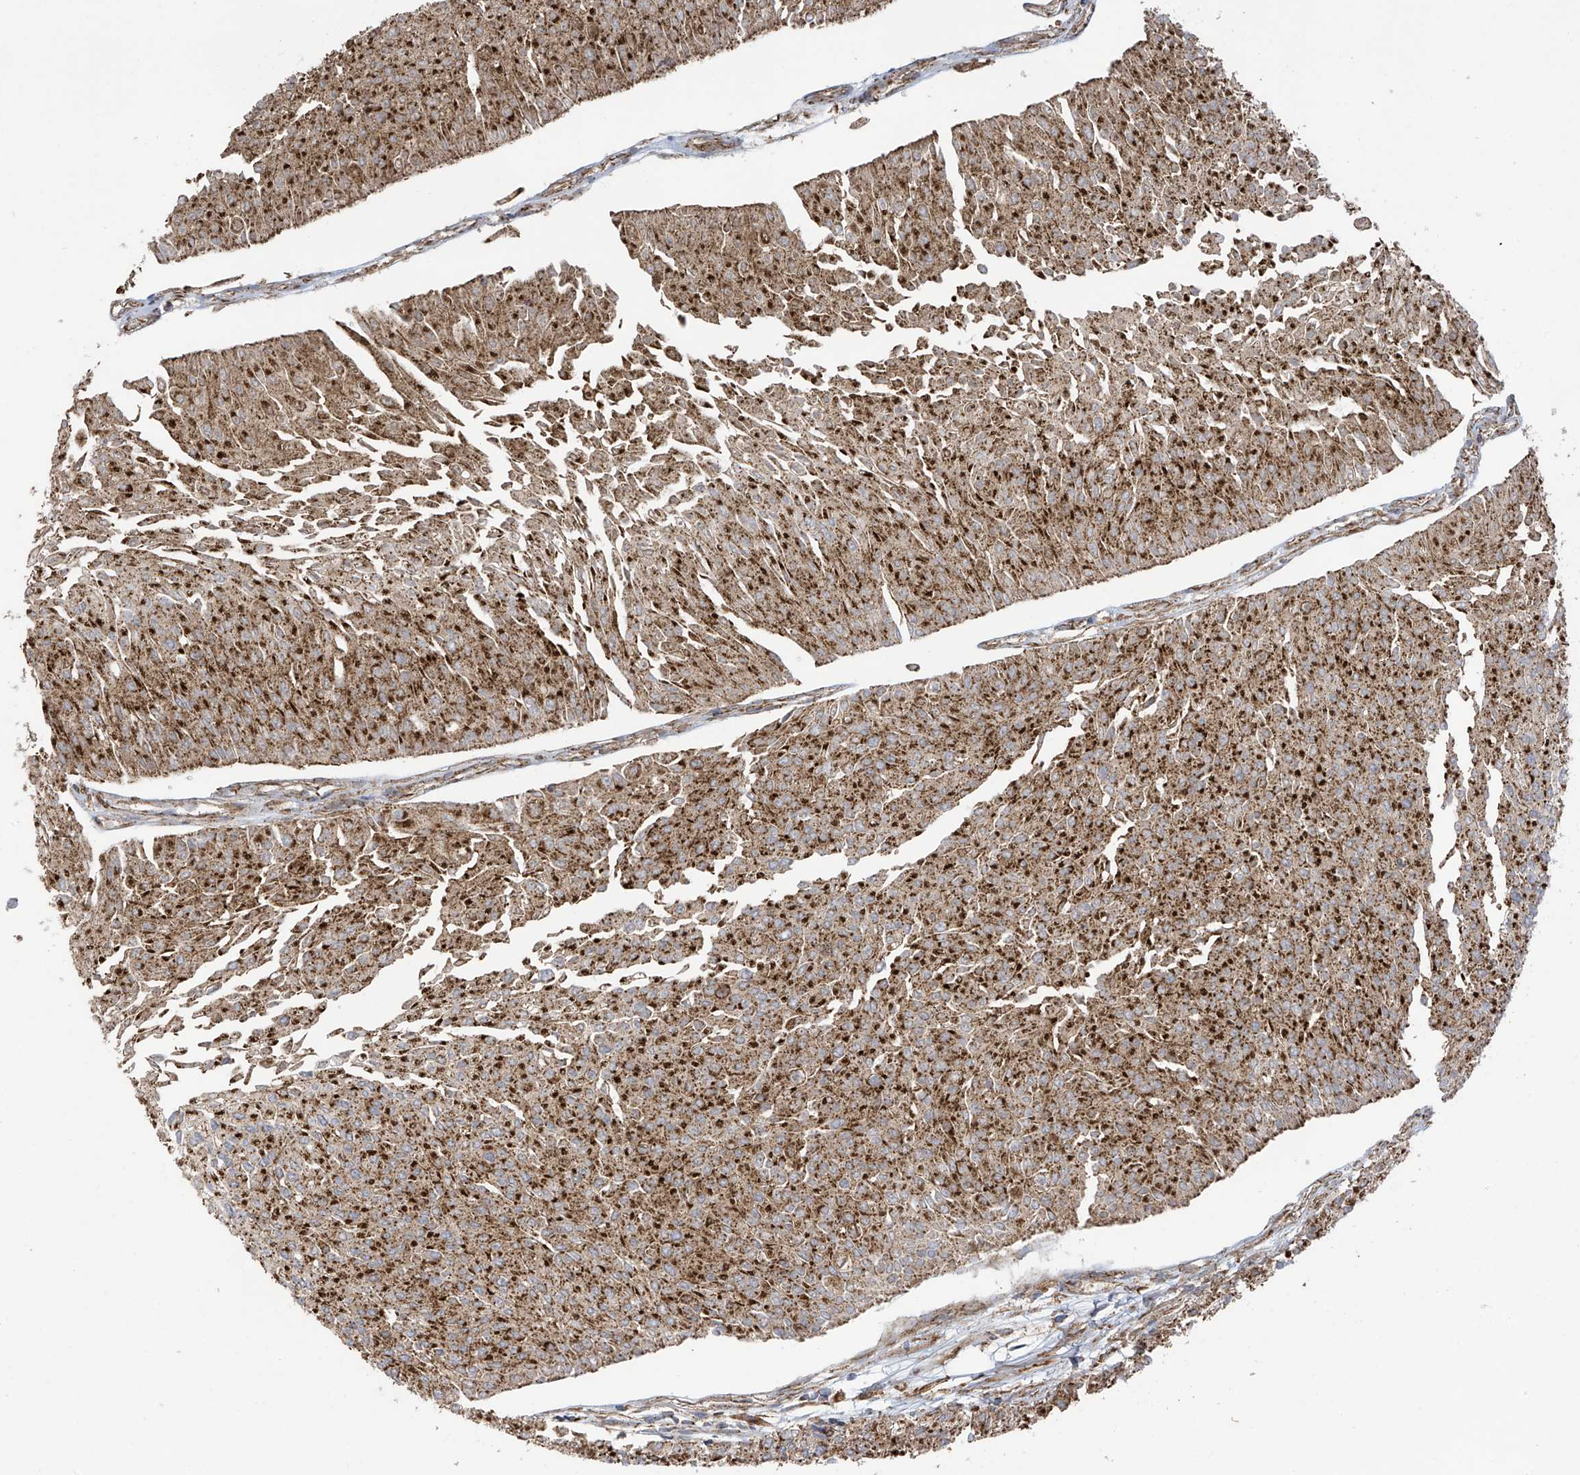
{"staining": {"intensity": "strong", "quantity": ">75%", "location": "cytoplasmic/membranous"}, "tissue": "urothelial cancer", "cell_type": "Tumor cells", "image_type": "cancer", "snomed": [{"axis": "morphology", "description": "Urothelial carcinoma, Low grade"}, {"axis": "topography", "description": "Urinary bladder"}], "caption": "A brown stain shows strong cytoplasmic/membranous expression of a protein in urothelial cancer tumor cells. (Stains: DAB (3,3'-diaminobenzidine) in brown, nuclei in blue, Microscopy: brightfield microscopy at high magnification).", "gene": "ITM2B", "patient": {"sex": "male", "age": 67}}